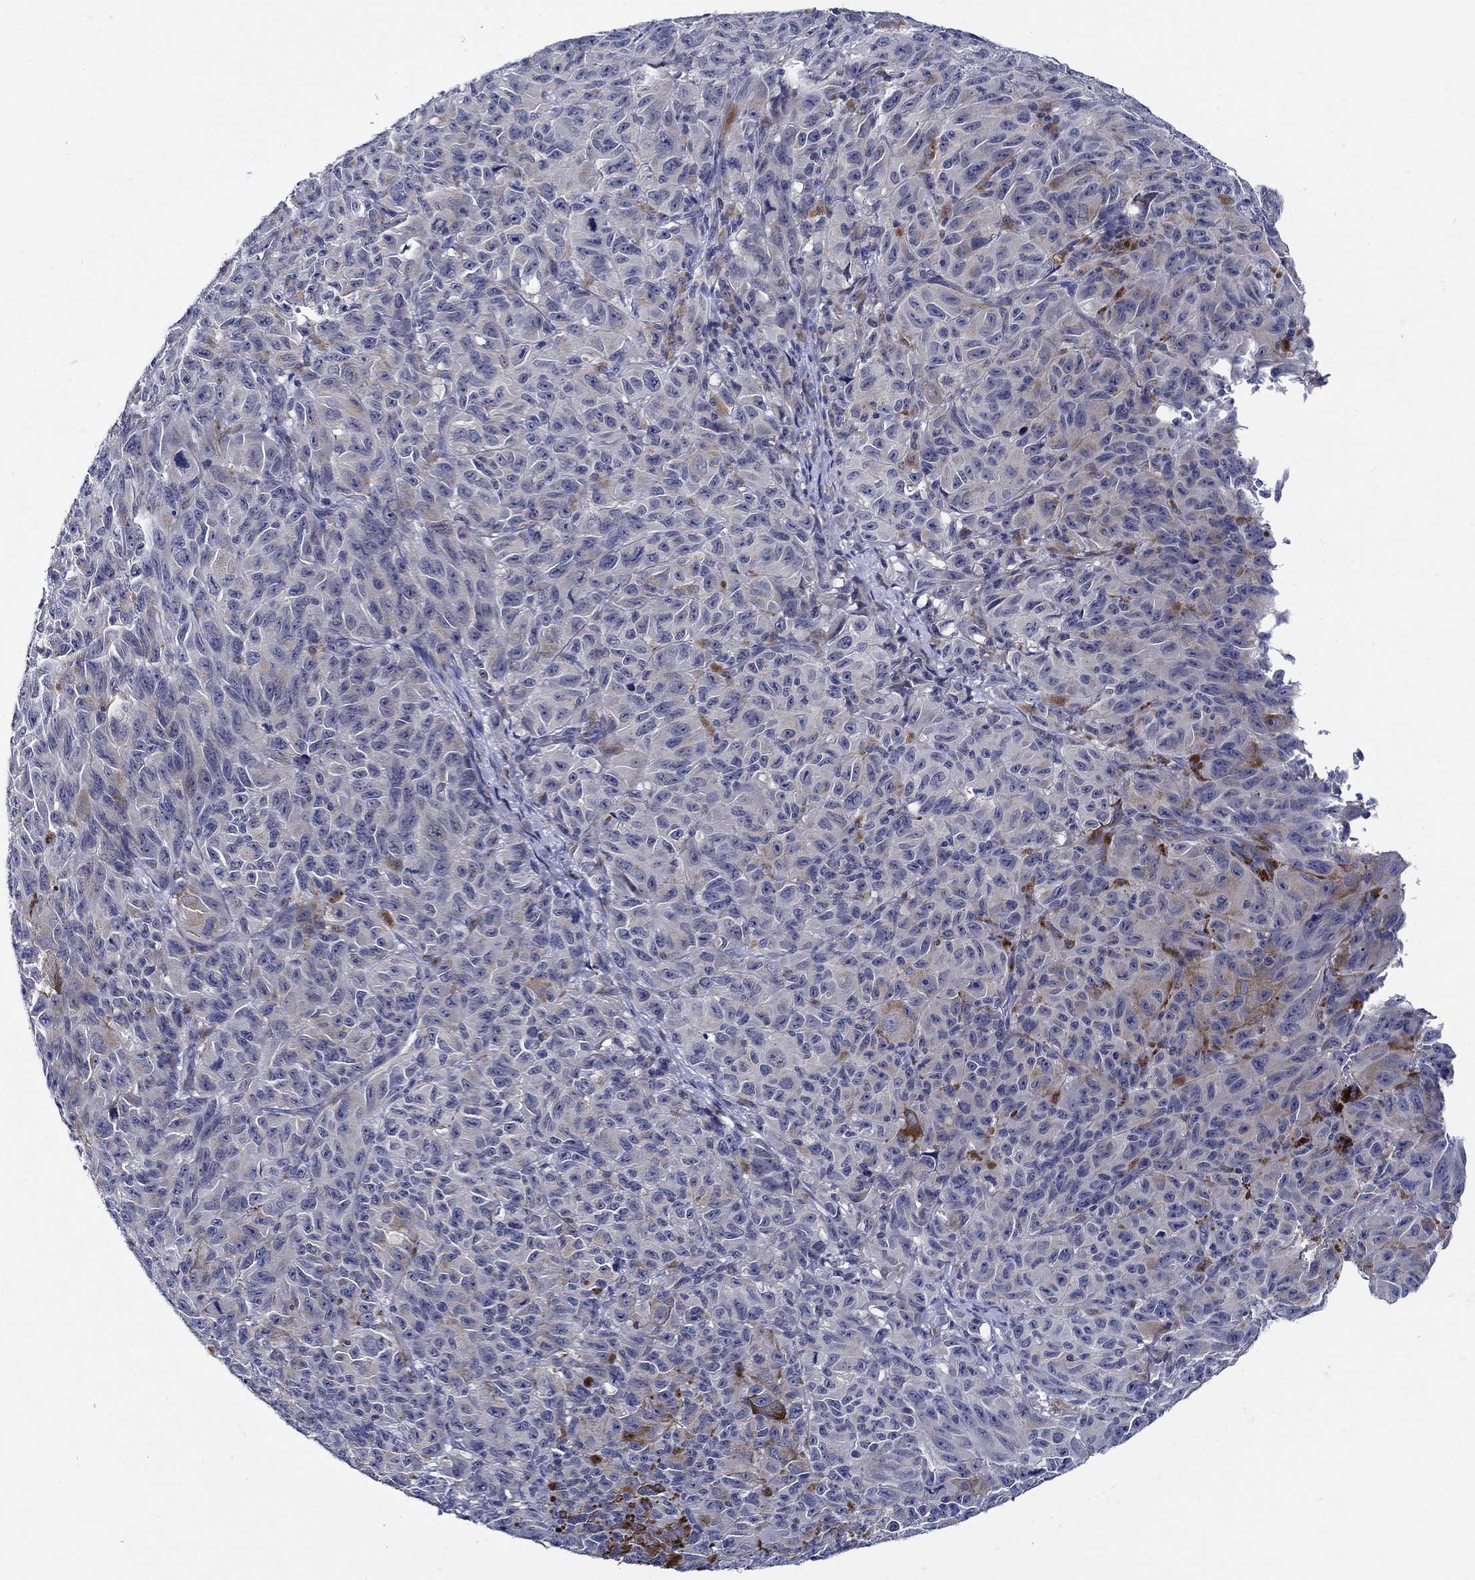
{"staining": {"intensity": "negative", "quantity": "none", "location": "none"}, "tissue": "melanoma", "cell_type": "Tumor cells", "image_type": "cancer", "snomed": [{"axis": "morphology", "description": "Malignant melanoma, NOS"}, {"axis": "topography", "description": "Vulva, labia, clitoris and Bartholin´s gland, NO"}], "caption": "Immunohistochemistry (IHC) of melanoma displays no expression in tumor cells.", "gene": "ALOX12", "patient": {"sex": "female", "age": 75}}